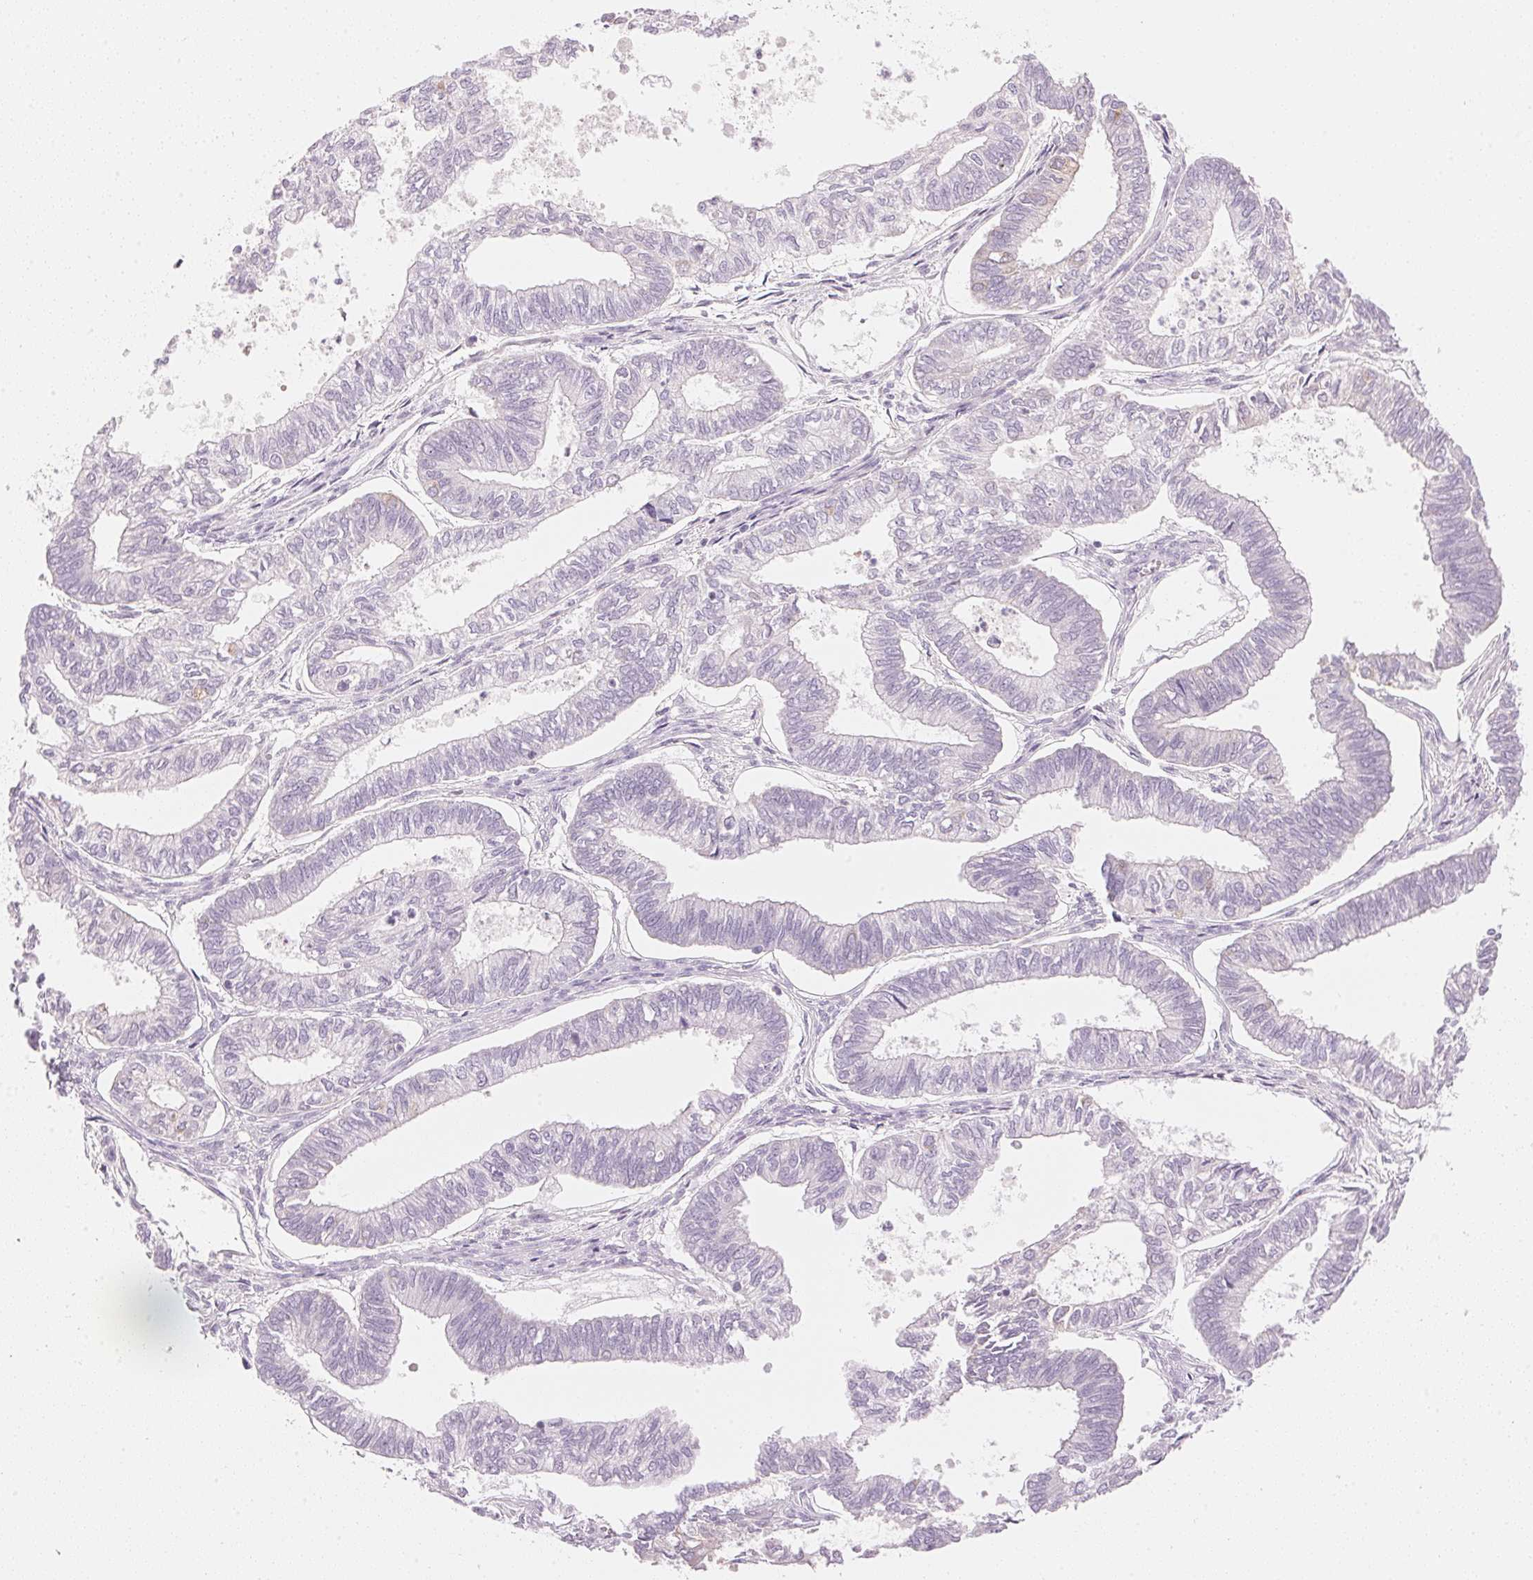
{"staining": {"intensity": "moderate", "quantity": "<25%", "location": "cytoplasmic/membranous"}, "tissue": "ovarian cancer", "cell_type": "Tumor cells", "image_type": "cancer", "snomed": [{"axis": "morphology", "description": "Carcinoma, endometroid"}, {"axis": "topography", "description": "Ovary"}], "caption": "IHC of ovarian endometroid carcinoma shows low levels of moderate cytoplasmic/membranous expression in approximately <25% of tumor cells.", "gene": "HOXB13", "patient": {"sex": "female", "age": 64}}